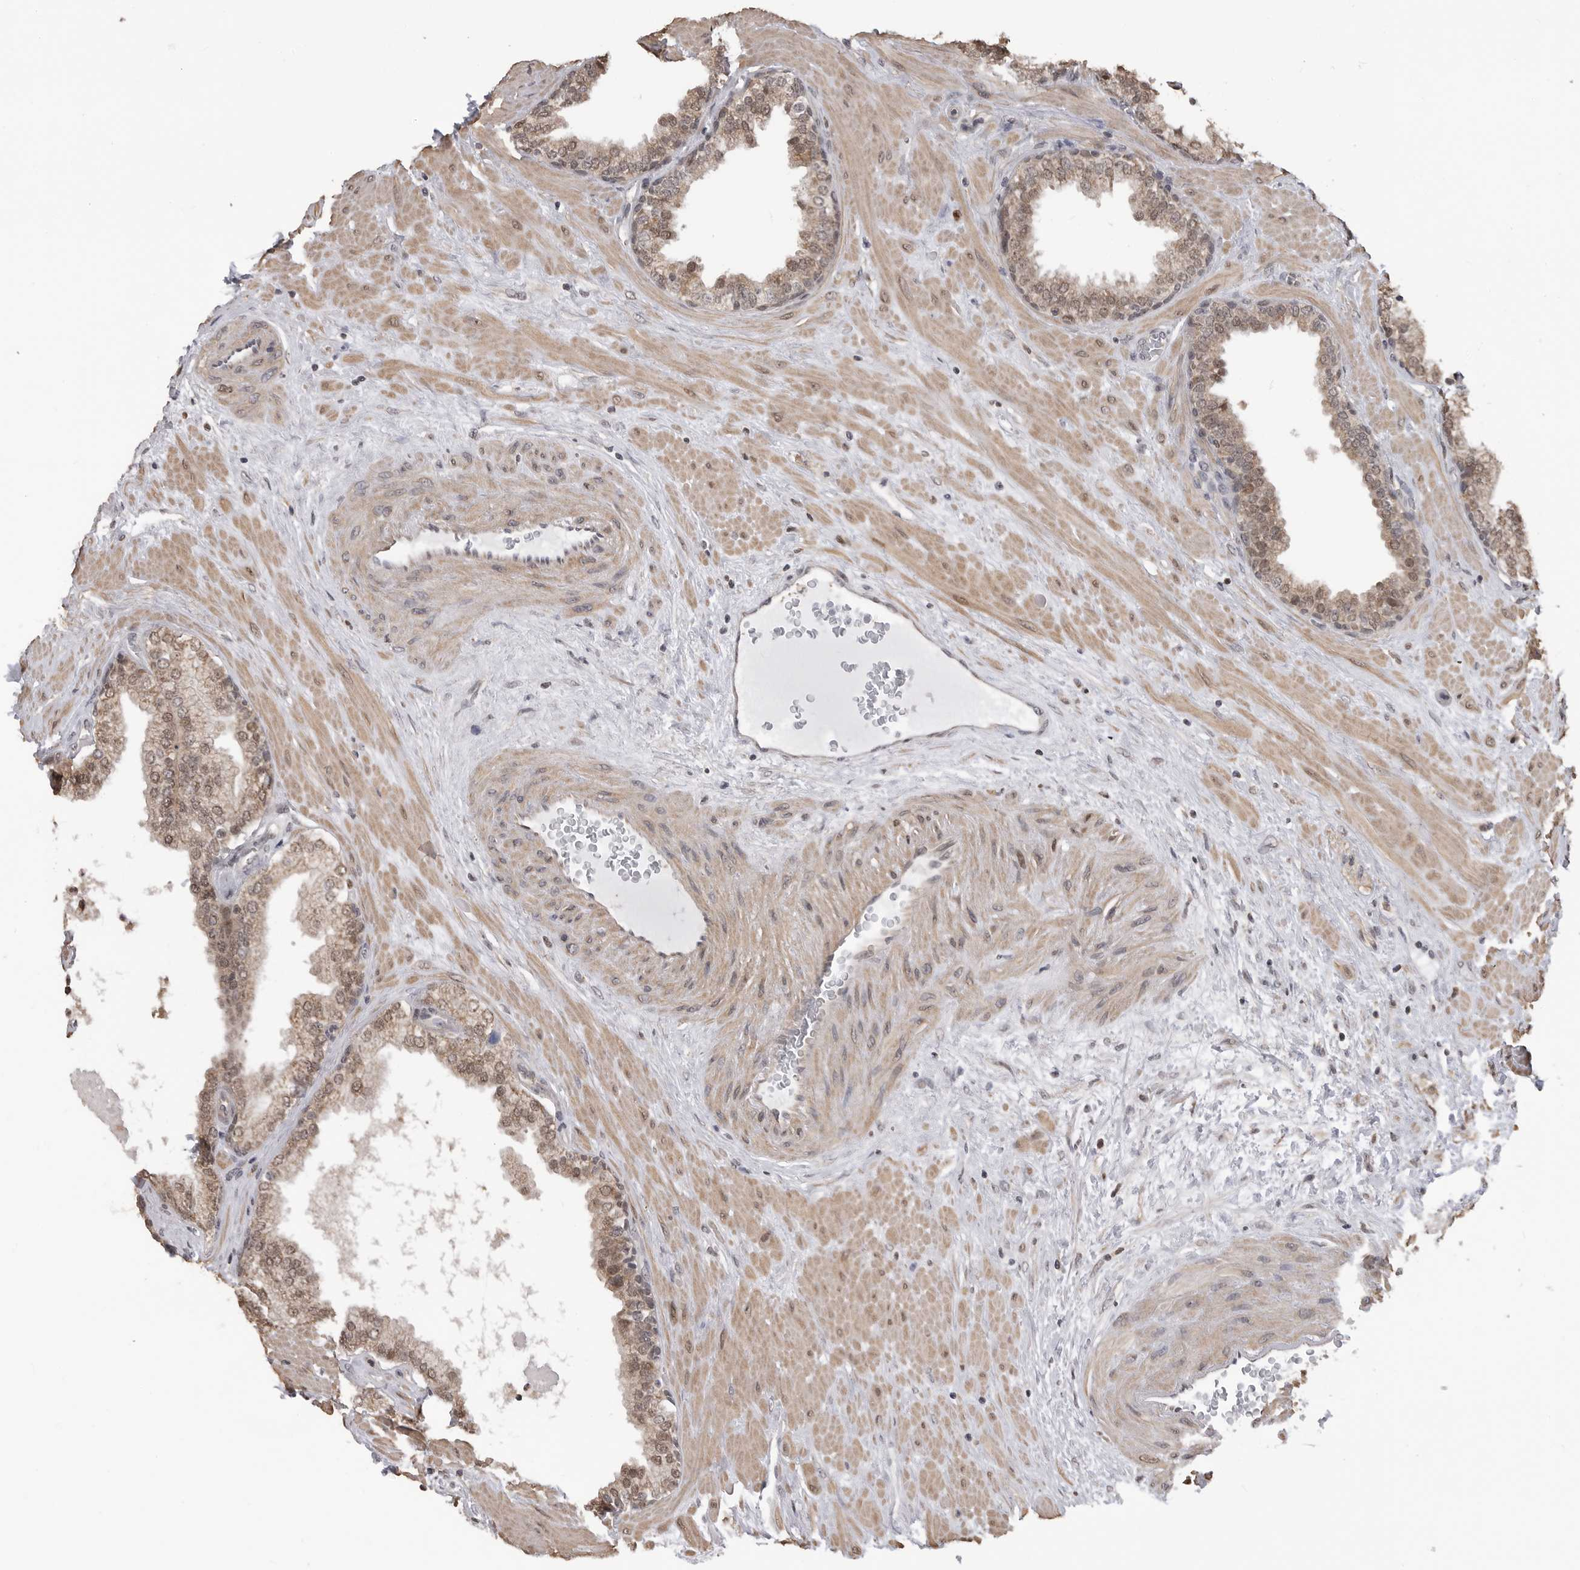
{"staining": {"intensity": "moderate", "quantity": ">75%", "location": "cytoplasmic/membranous,nuclear"}, "tissue": "prostate", "cell_type": "Glandular cells", "image_type": "normal", "snomed": [{"axis": "morphology", "description": "Normal tissue, NOS"}, {"axis": "topography", "description": "Prostate"}], "caption": "Normal prostate shows moderate cytoplasmic/membranous,nuclear positivity in about >75% of glandular cells, visualized by immunohistochemistry.", "gene": "SMARCC1", "patient": {"sex": "male", "age": 51}}